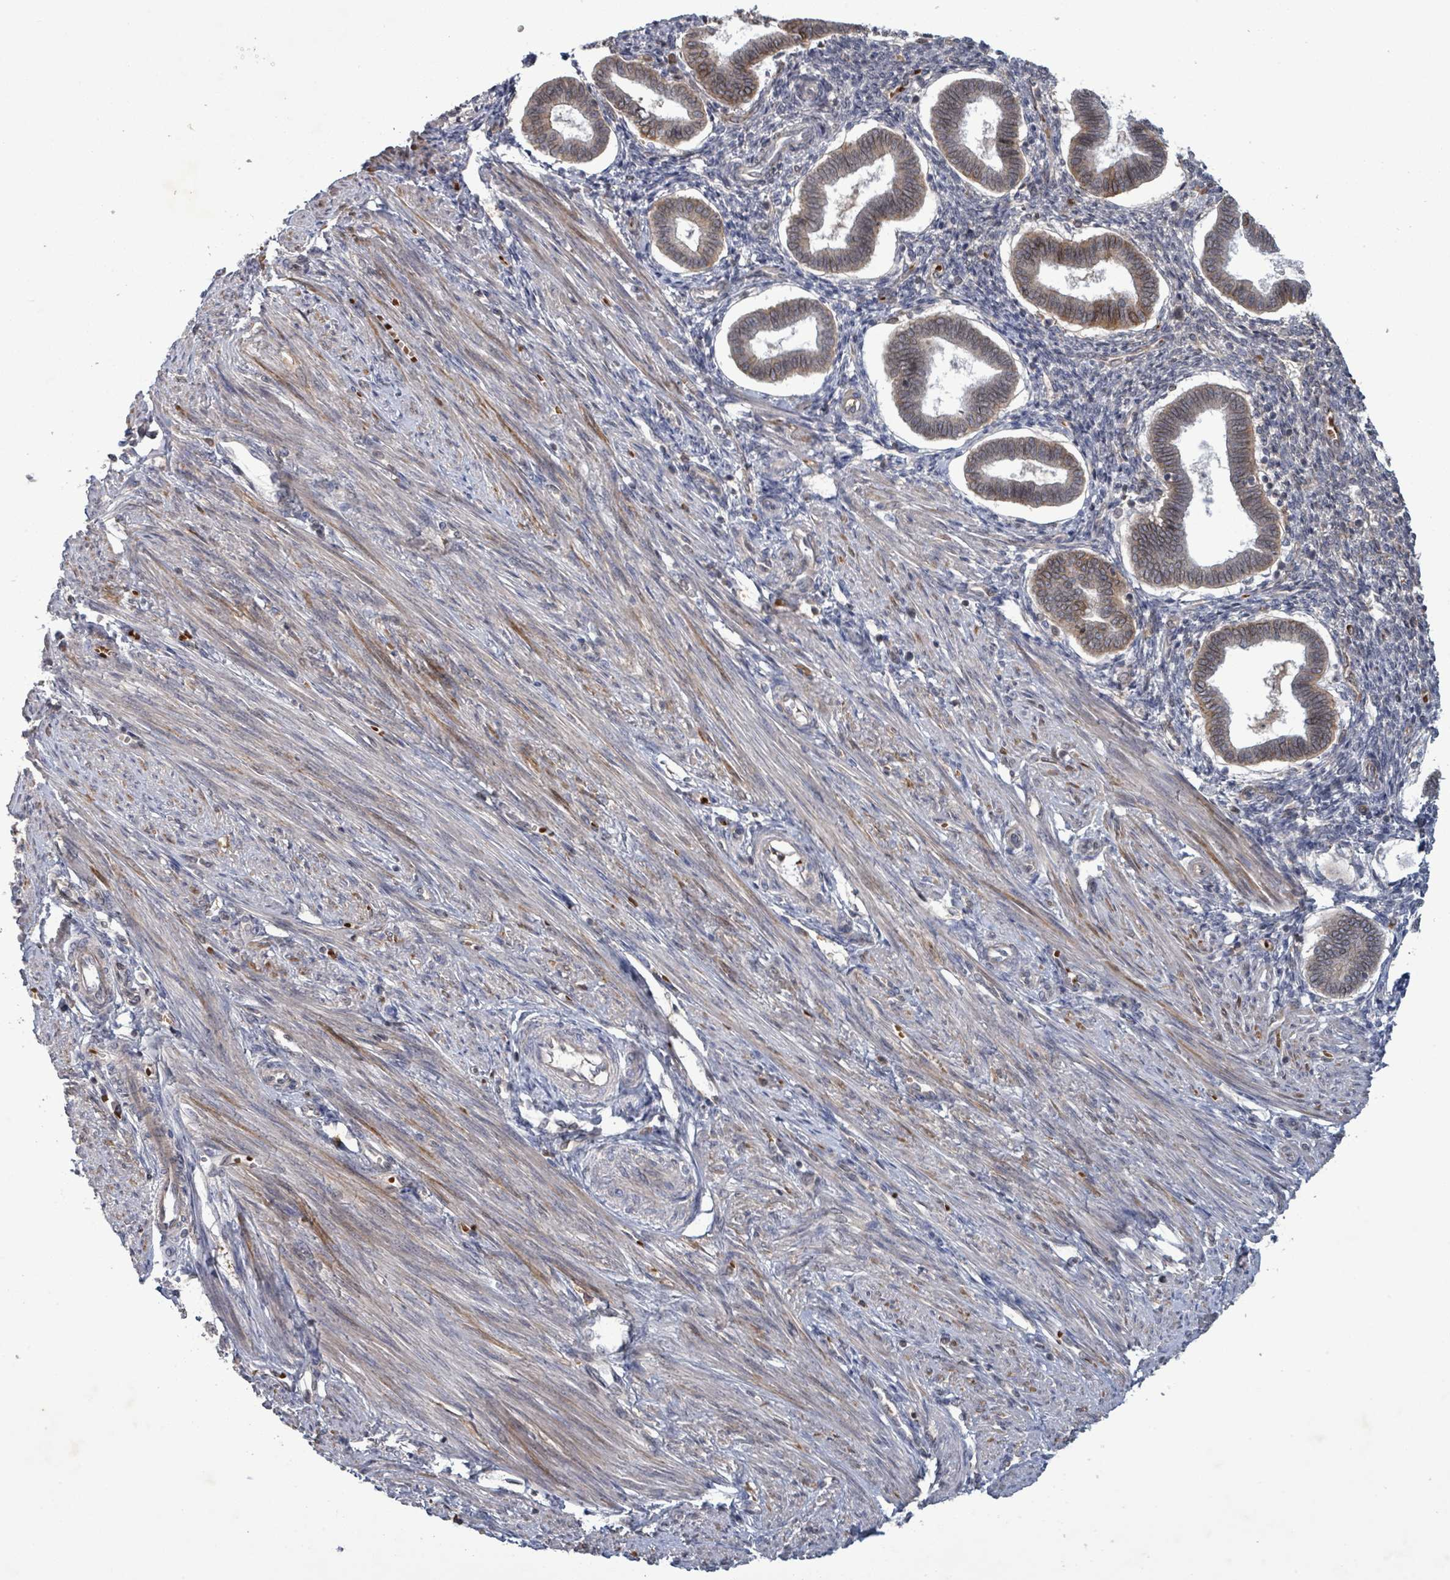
{"staining": {"intensity": "negative", "quantity": "none", "location": "none"}, "tissue": "endometrium", "cell_type": "Cells in endometrial stroma", "image_type": "normal", "snomed": [{"axis": "morphology", "description": "Normal tissue, NOS"}, {"axis": "topography", "description": "Endometrium"}], "caption": "There is no significant staining in cells in endometrial stroma of endometrium. Brightfield microscopy of immunohistochemistry (IHC) stained with DAB (brown) and hematoxylin (blue), captured at high magnification.", "gene": "GRM8", "patient": {"sex": "female", "age": 24}}